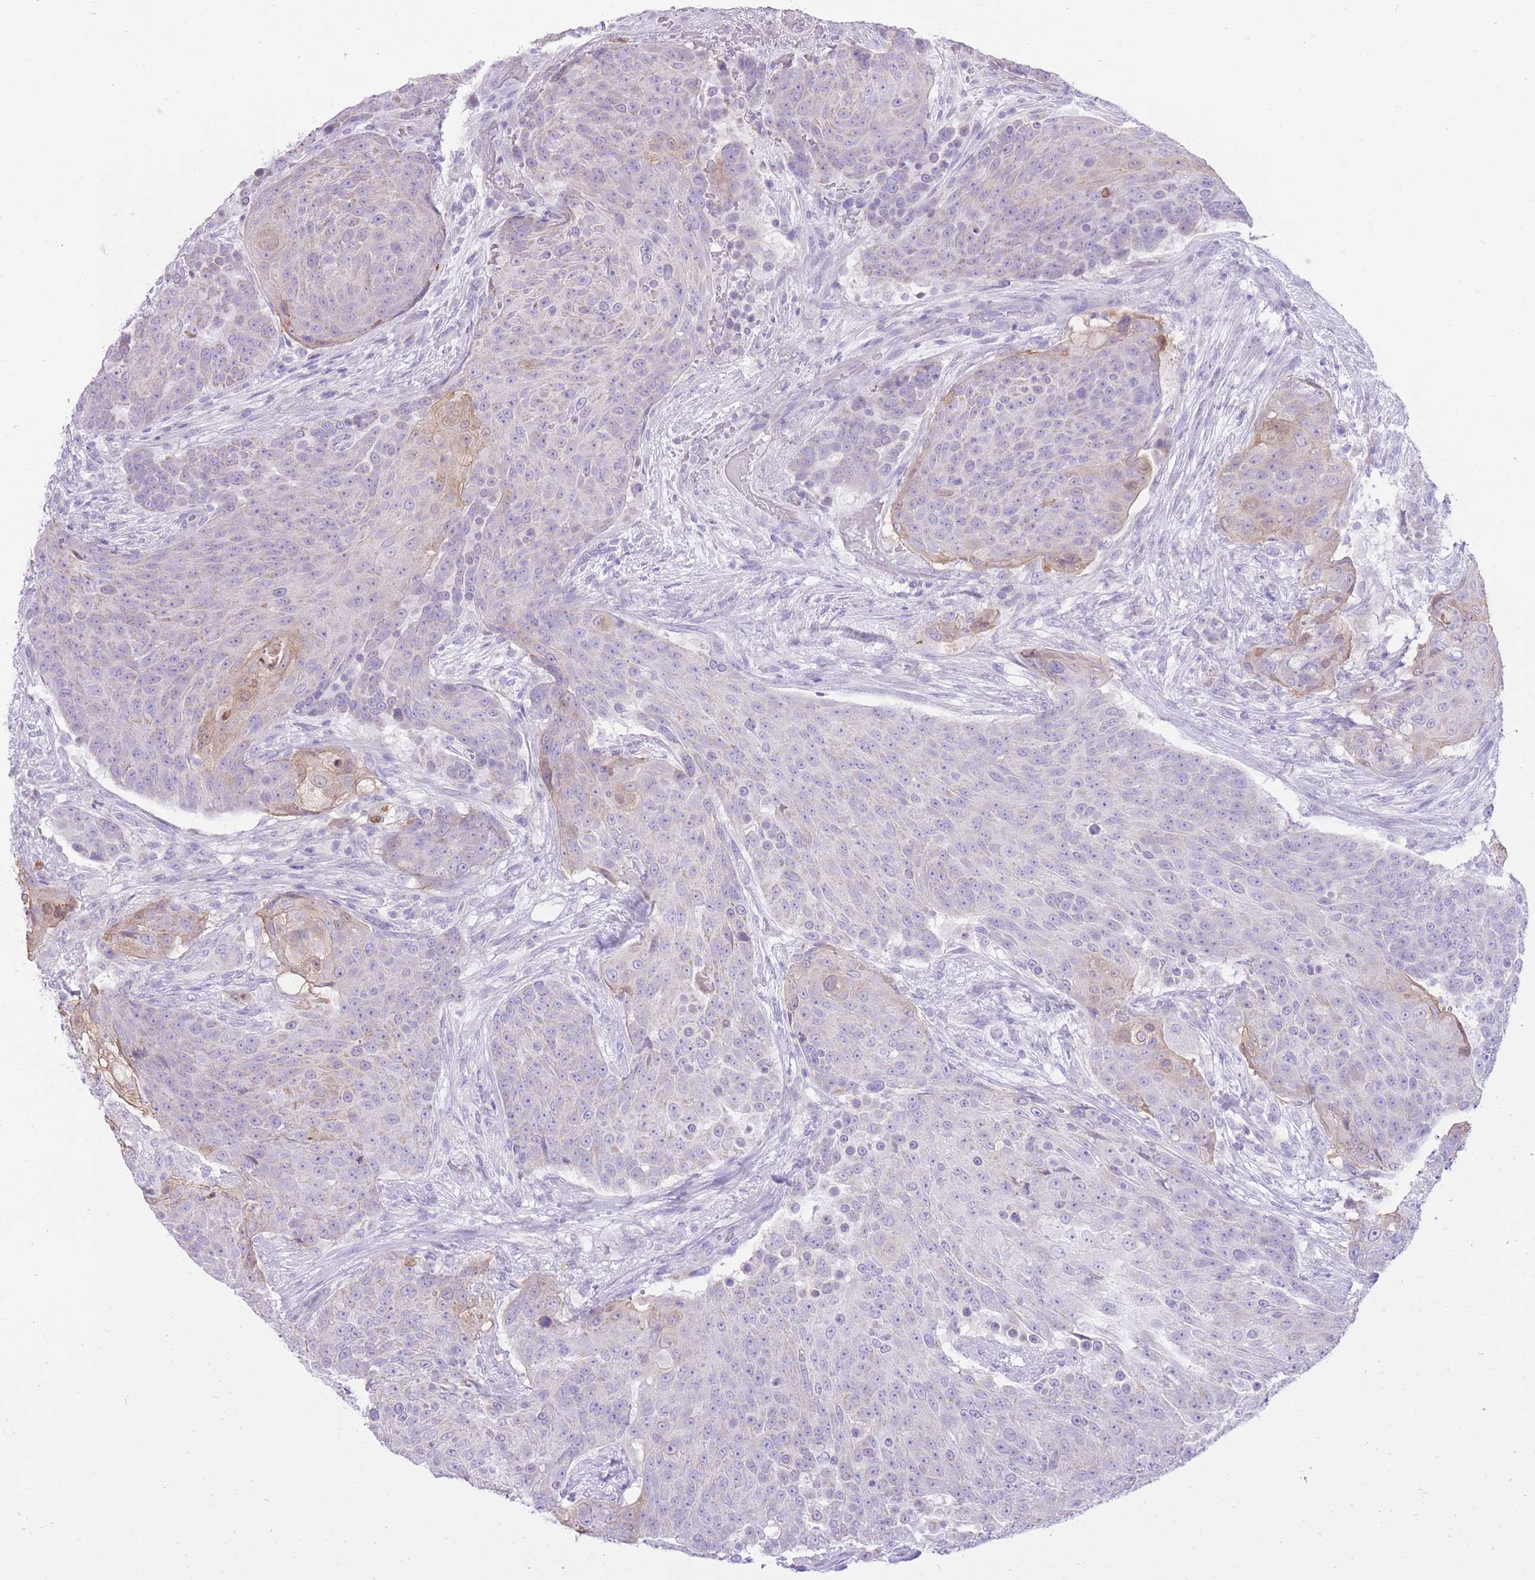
{"staining": {"intensity": "weak", "quantity": "<25%", "location": "cytoplasmic/membranous"}, "tissue": "urothelial cancer", "cell_type": "Tumor cells", "image_type": "cancer", "snomed": [{"axis": "morphology", "description": "Urothelial carcinoma, High grade"}, {"axis": "topography", "description": "Urinary bladder"}], "caption": "IHC image of neoplastic tissue: high-grade urothelial carcinoma stained with DAB demonstrates no significant protein staining in tumor cells. (DAB (3,3'-diaminobenzidine) immunohistochemistry (IHC), high magnification).", "gene": "SLC4A4", "patient": {"sex": "female", "age": 63}}